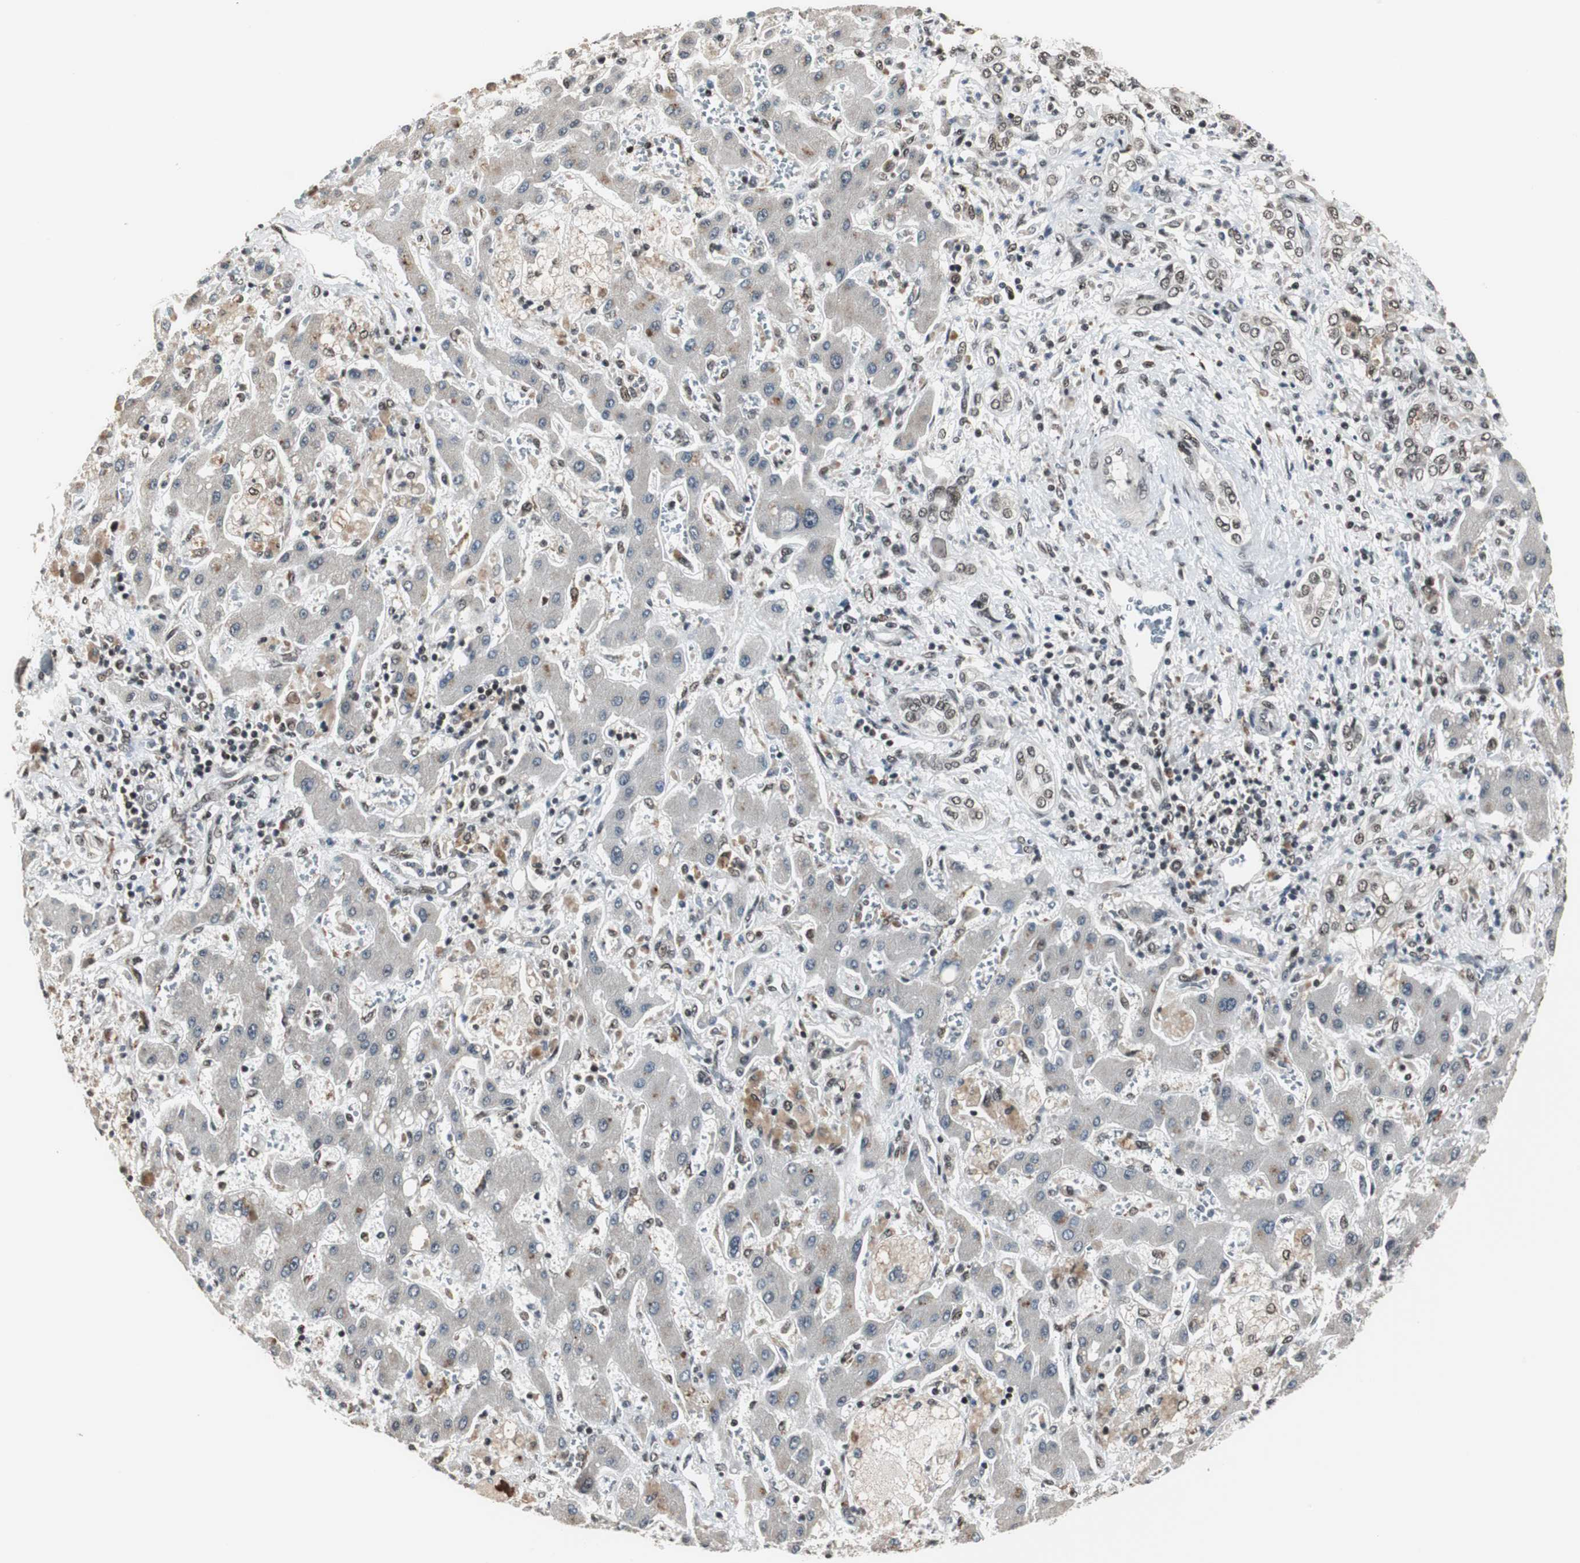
{"staining": {"intensity": "moderate", "quantity": ">75%", "location": "nuclear"}, "tissue": "liver cancer", "cell_type": "Tumor cells", "image_type": "cancer", "snomed": [{"axis": "morphology", "description": "Cholangiocarcinoma"}, {"axis": "topography", "description": "Liver"}], "caption": "Cholangiocarcinoma (liver) stained with a brown dye reveals moderate nuclear positive positivity in about >75% of tumor cells.", "gene": "CDK9", "patient": {"sex": "male", "age": 50}}